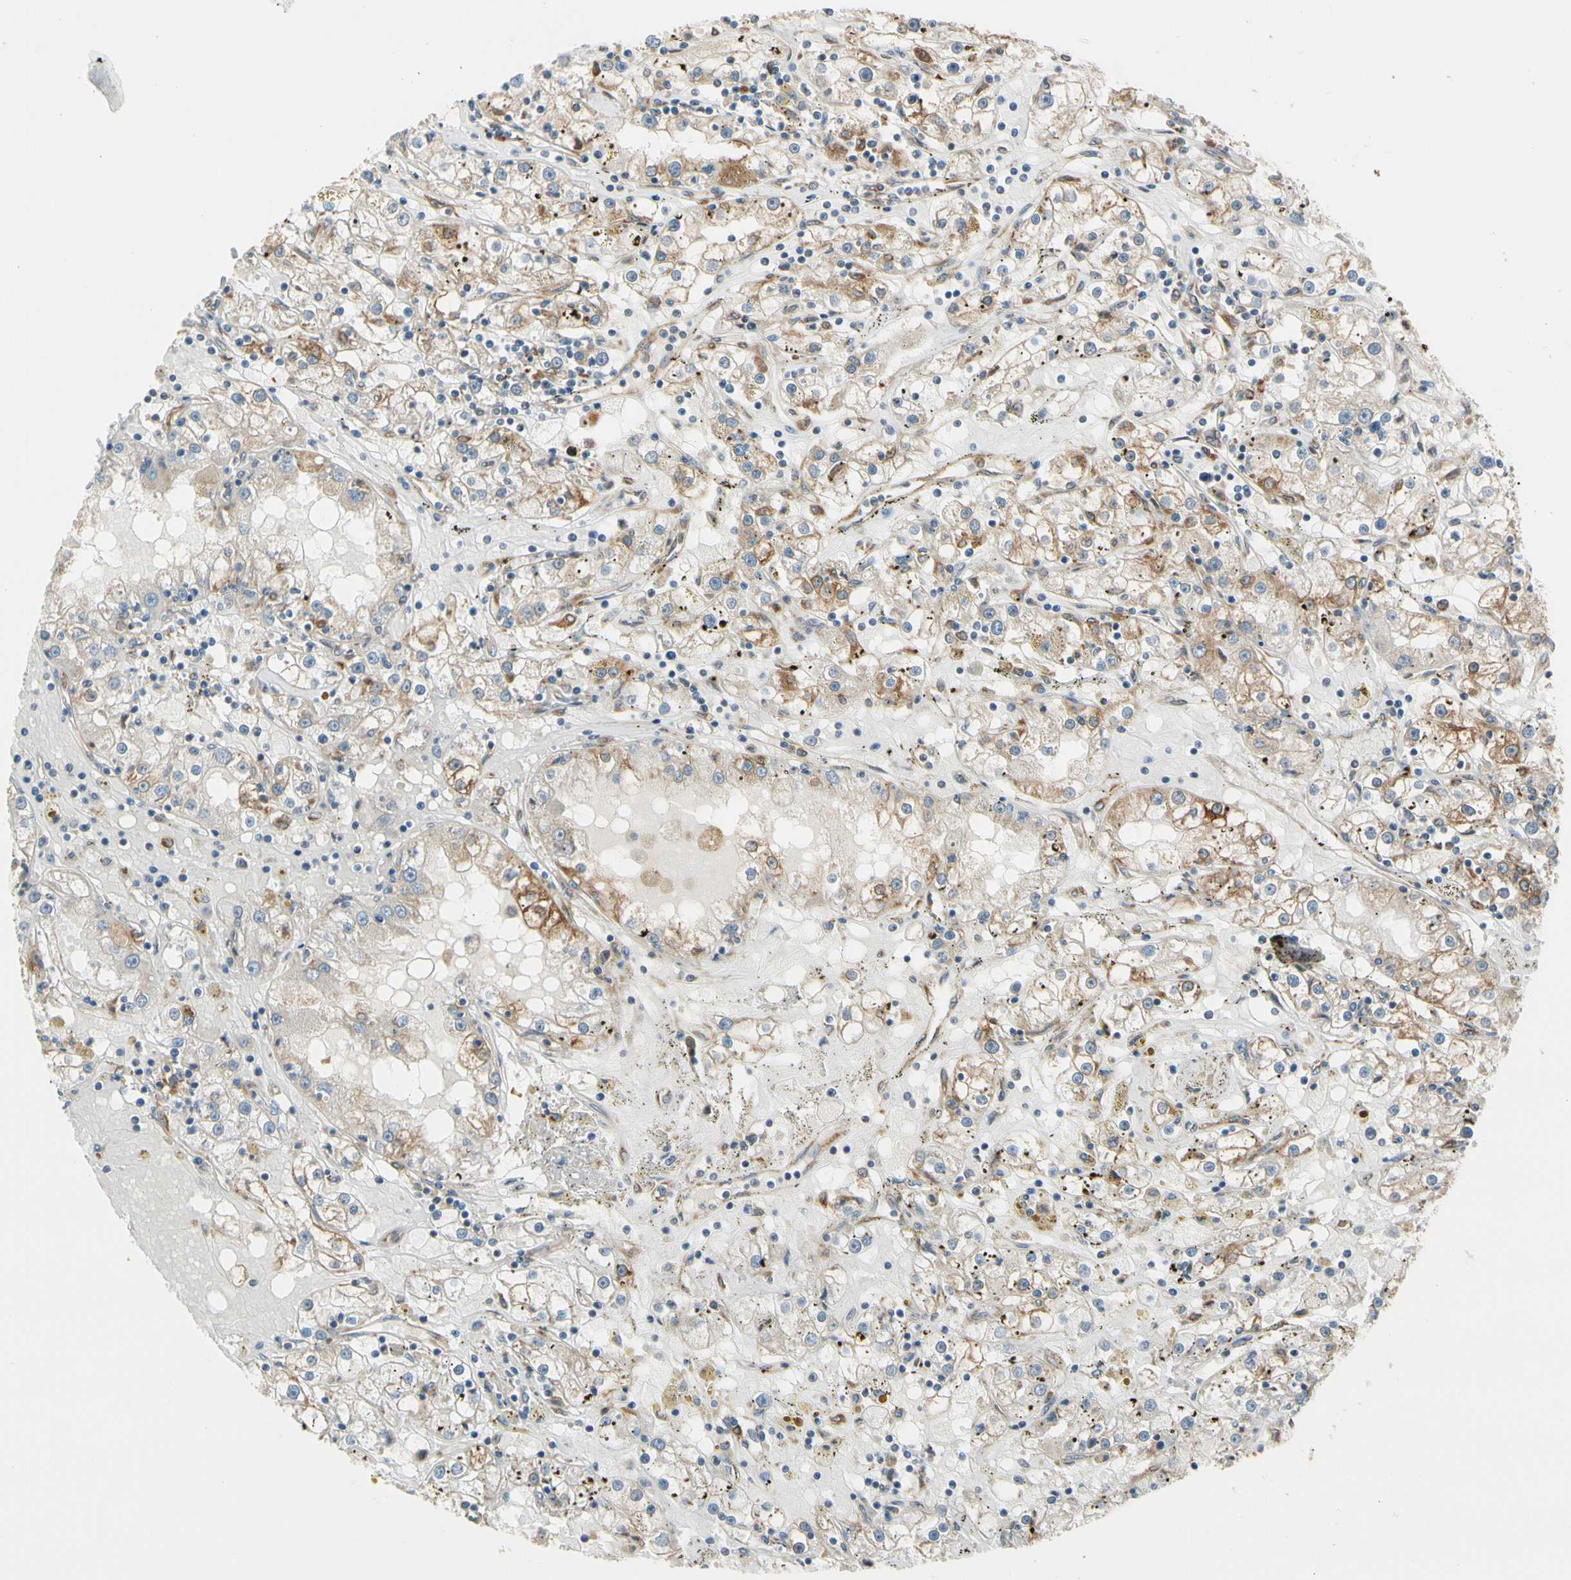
{"staining": {"intensity": "moderate", "quantity": "25%-75%", "location": "cytoplasmic/membranous"}, "tissue": "renal cancer", "cell_type": "Tumor cells", "image_type": "cancer", "snomed": [{"axis": "morphology", "description": "Adenocarcinoma, NOS"}, {"axis": "topography", "description": "Kidney"}], "caption": "The immunohistochemical stain labels moderate cytoplasmic/membranous positivity in tumor cells of renal cancer (adenocarcinoma) tissue.", "gene": "CLCC1", "patient": {"sex": "male", "age": 56}}